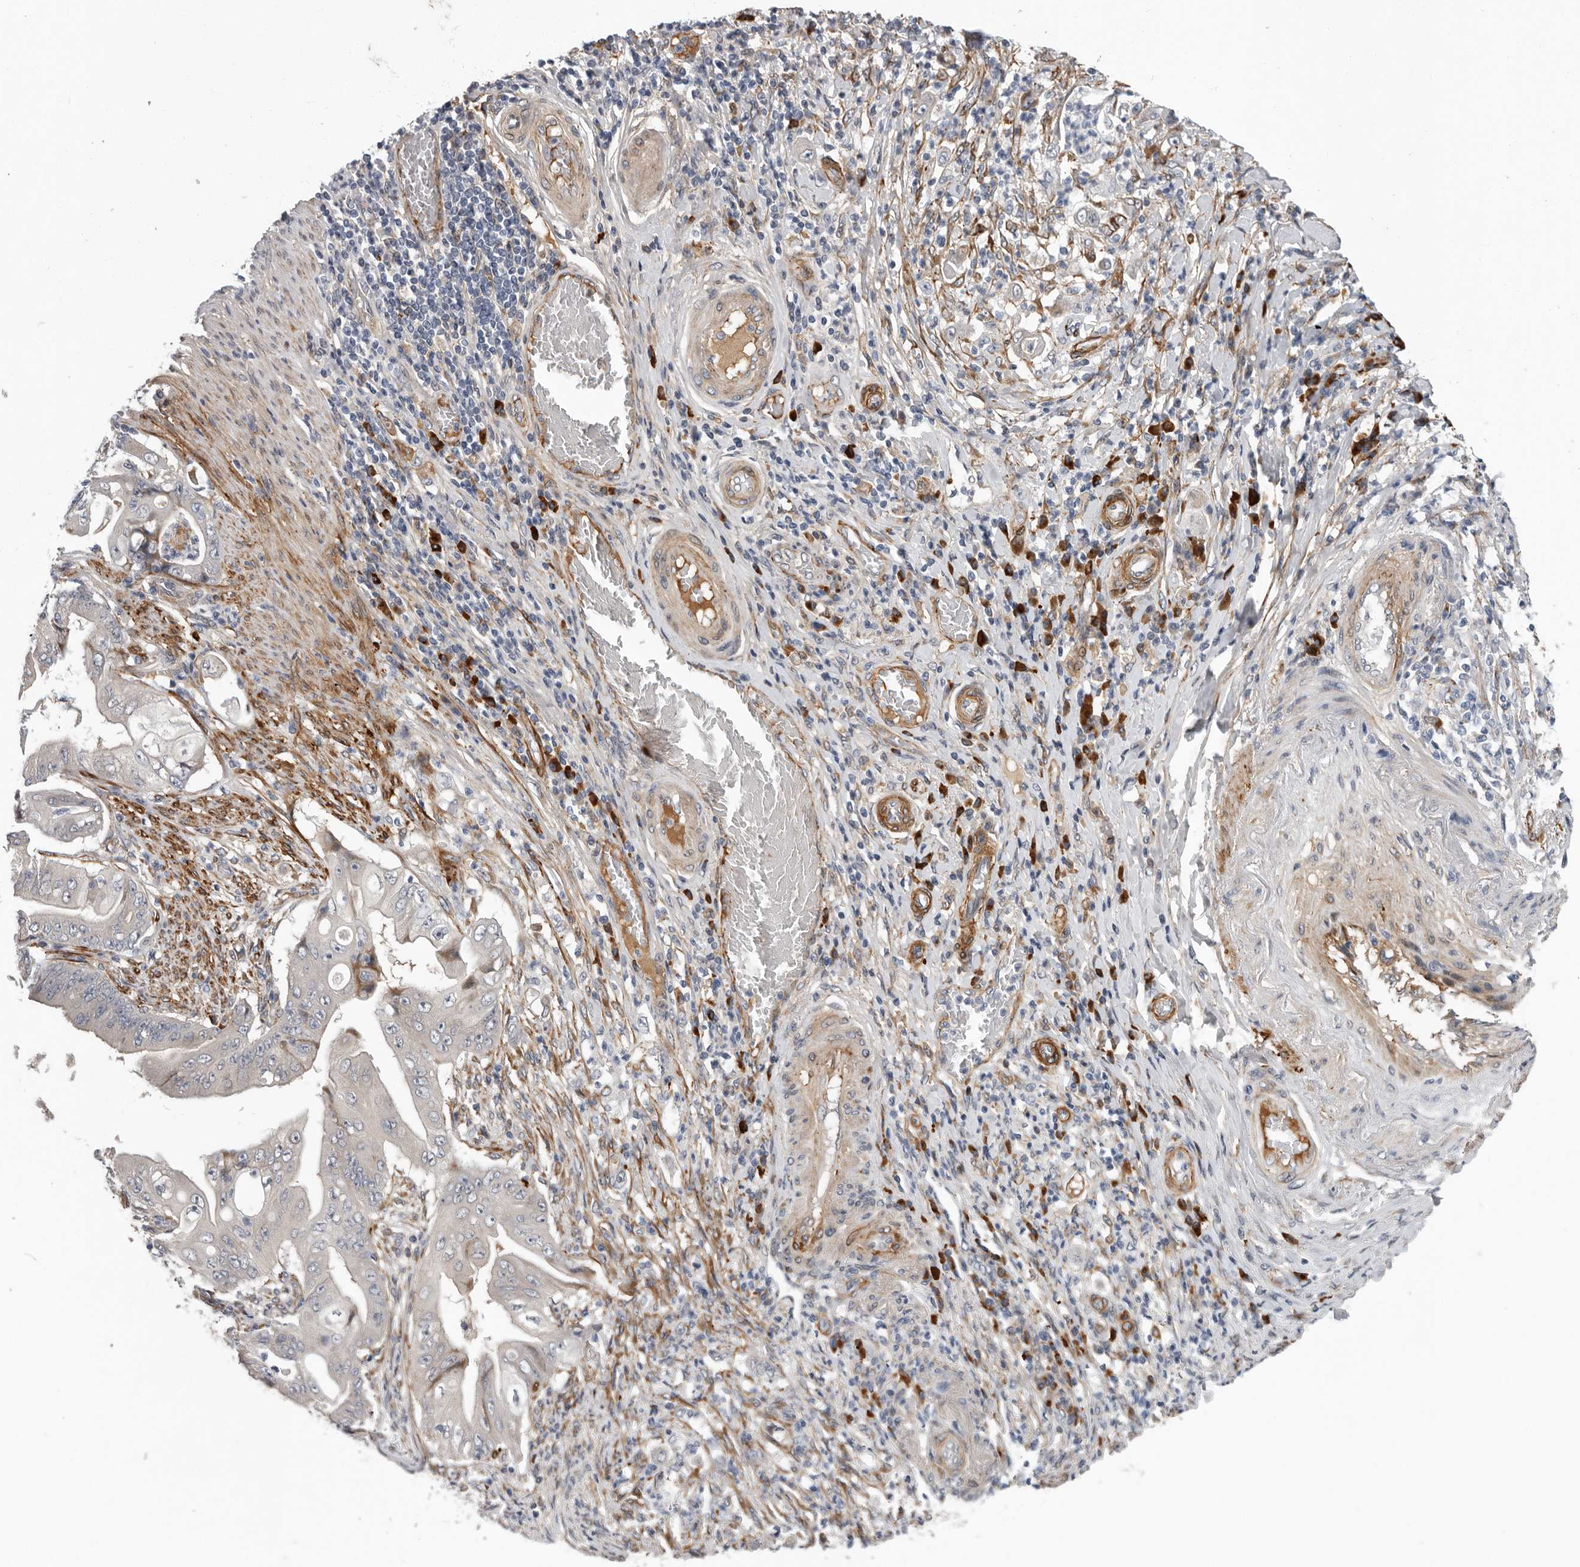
{"staining": {"intensity": "negative", "quantity": "none", "location": "none"}, "tissue": "stomach cancer", "cell_type": "Tumor cells", "image_type": "cancer", "snomed": [{"axis": "morphology", "description": "Adenocarcinoma, NOS"}, {"axis": "topography", "description": "Stomach"}], "caption": "Immunohistochemical staining of human stomach cancer displays no significant positivity in tumor cells.", "gene": "ATXN3L", "patient": {"sex": "female", "age": 73}}